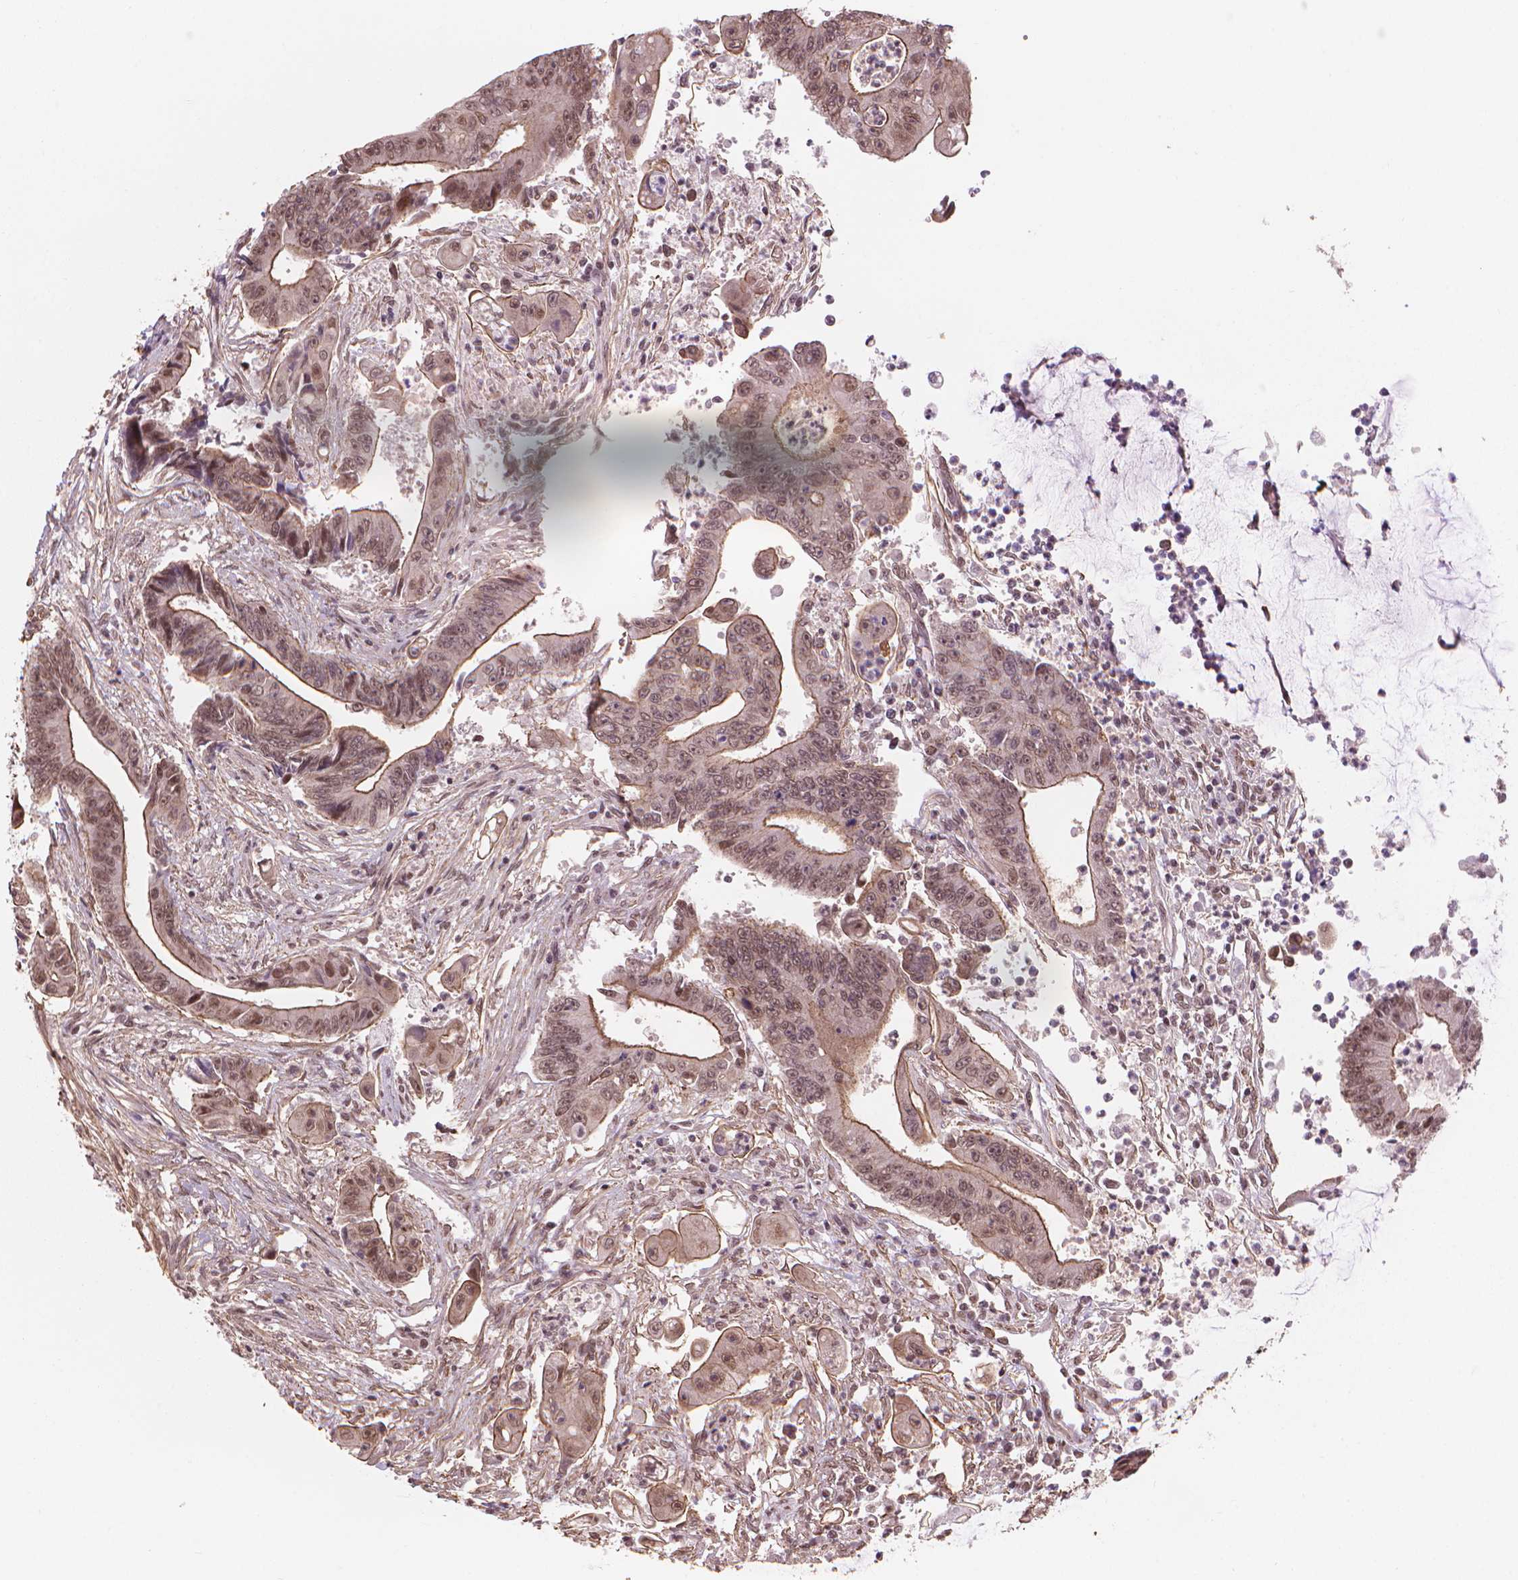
{"staining": {"intensity": "moderate", "quantity": "25%-75%", "location": "cytoplasmic/membranous,nuclear"}, "tissue": "colorectal cancer", "cell_type": "Tumor cells", "image_type": "cancer", "snomed": [{"axis": "morphology", "description": "Adenocarcinoma, NOS"}, {"axis": "topography", "description": "Rectum"}], "caption": "This histopathology image exhibits colorectal adenocarcinoma stained with IHC to label a protein in brown. The cytoplasmic/membranous and nuclear of tumor cells show moderate positivity for the protein. Nuclei are counter-stained blue.", "gene": "HOXD4", "patient": {"sex": "male", "age": 54}}